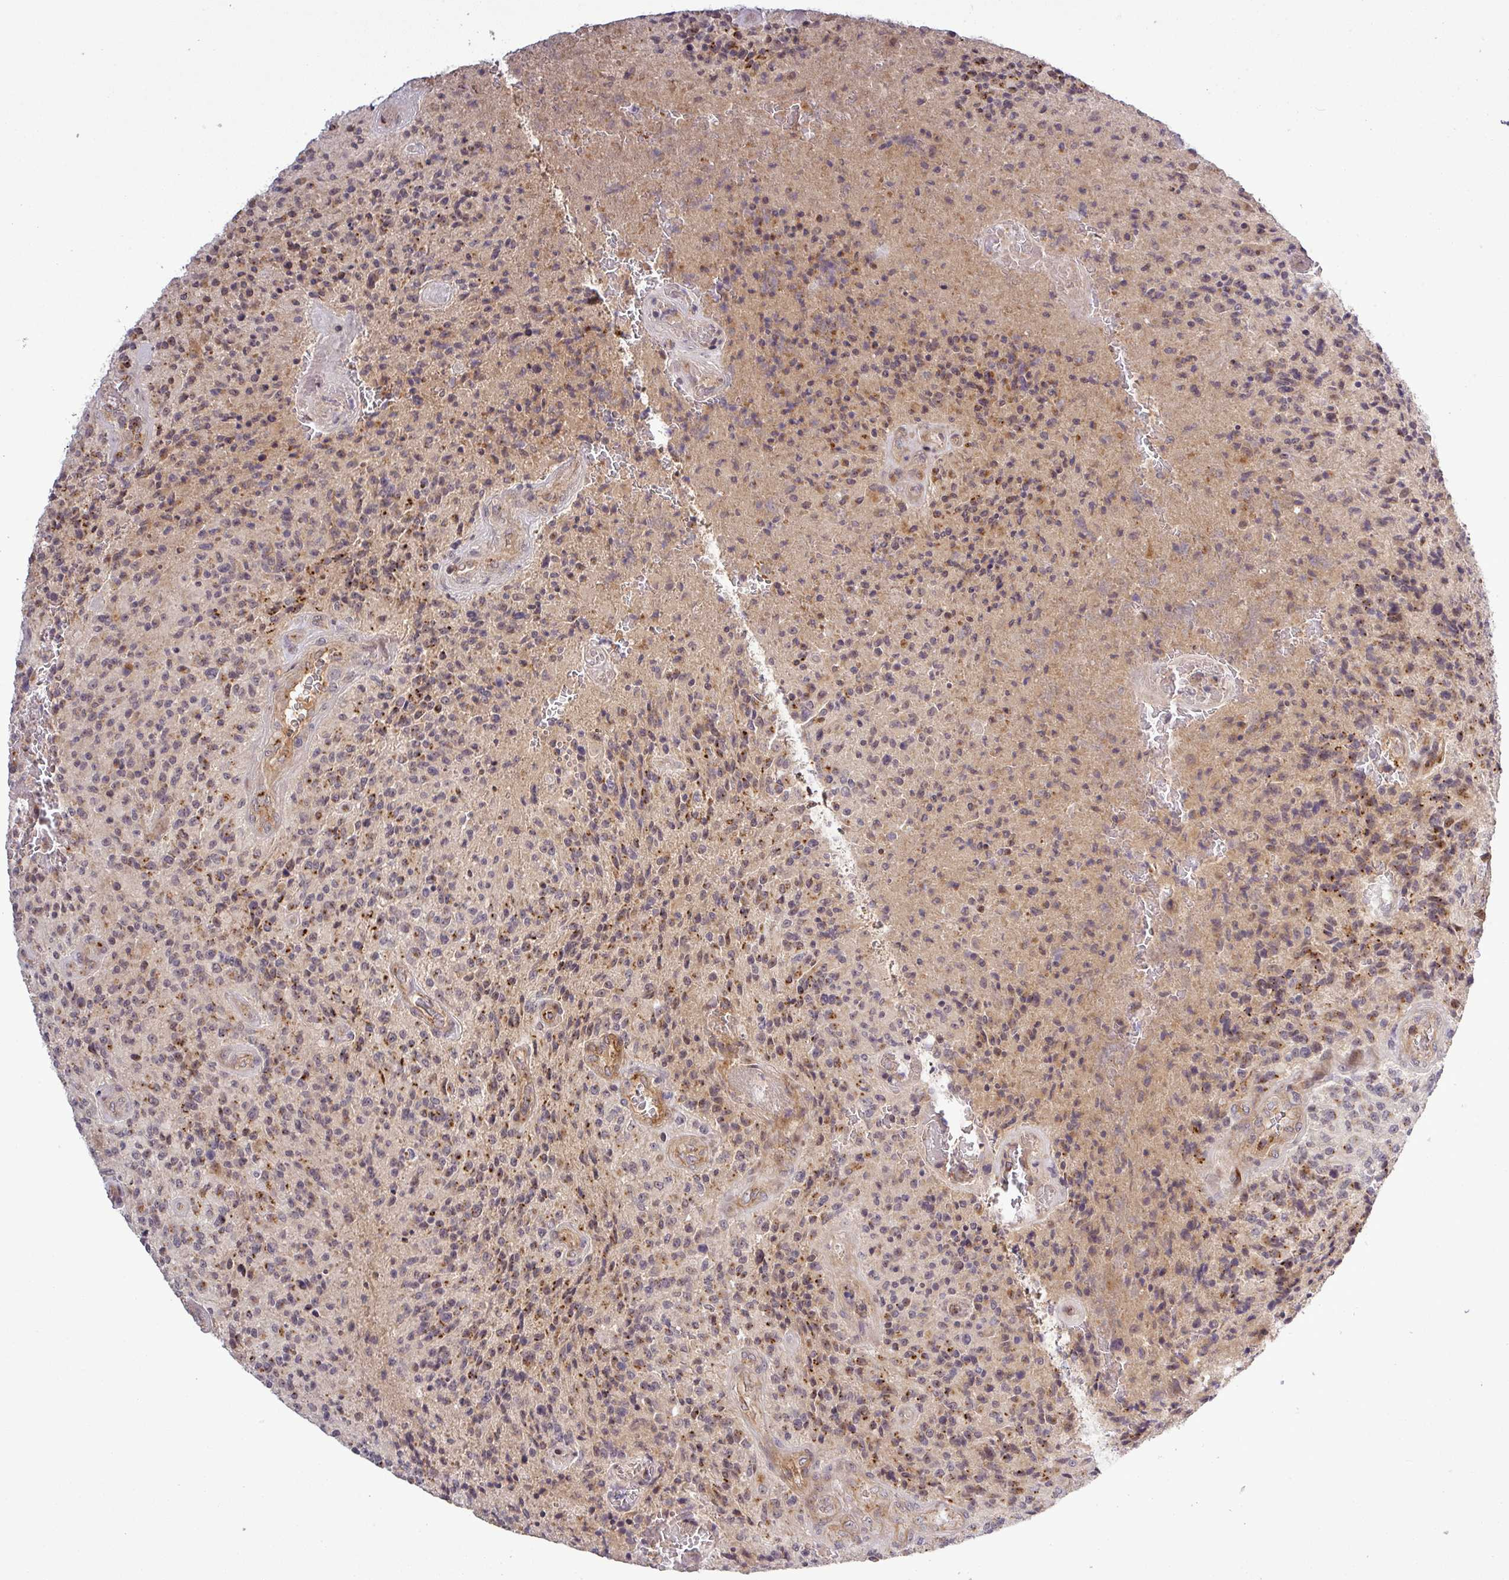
{"staining": {"intensity": "moderate", "quantity": "25%-75%", "location": "cytoplasmic/membranous"}, "tissue": "glioma", "cell_type": "Tumor cells", "image_type": "cancer", "snomed": [{"axis": "morphology", "description": "Normal tissue, NOS"}, {"axis": "morphology", "description": "Glioma, malignant, High grade"}, {"axis": "topography", "description": "Cerebral cortex"}], "caption": "Immunohistochemistry (IHC) staining of malignant high-grade glioma, which exhibits medium levels of moderate cytoplasmic/membranous positivity in about 25%-75% of tumor cells indicating moderate cytoplasmic/membranous protein positivity. The staining was performed using DAB (brown) for protein detection and nuclei were counterstained in hematoxylin (blue).", "gene": "PCDH1", "patient": {"sex": "male", "age": 56}}